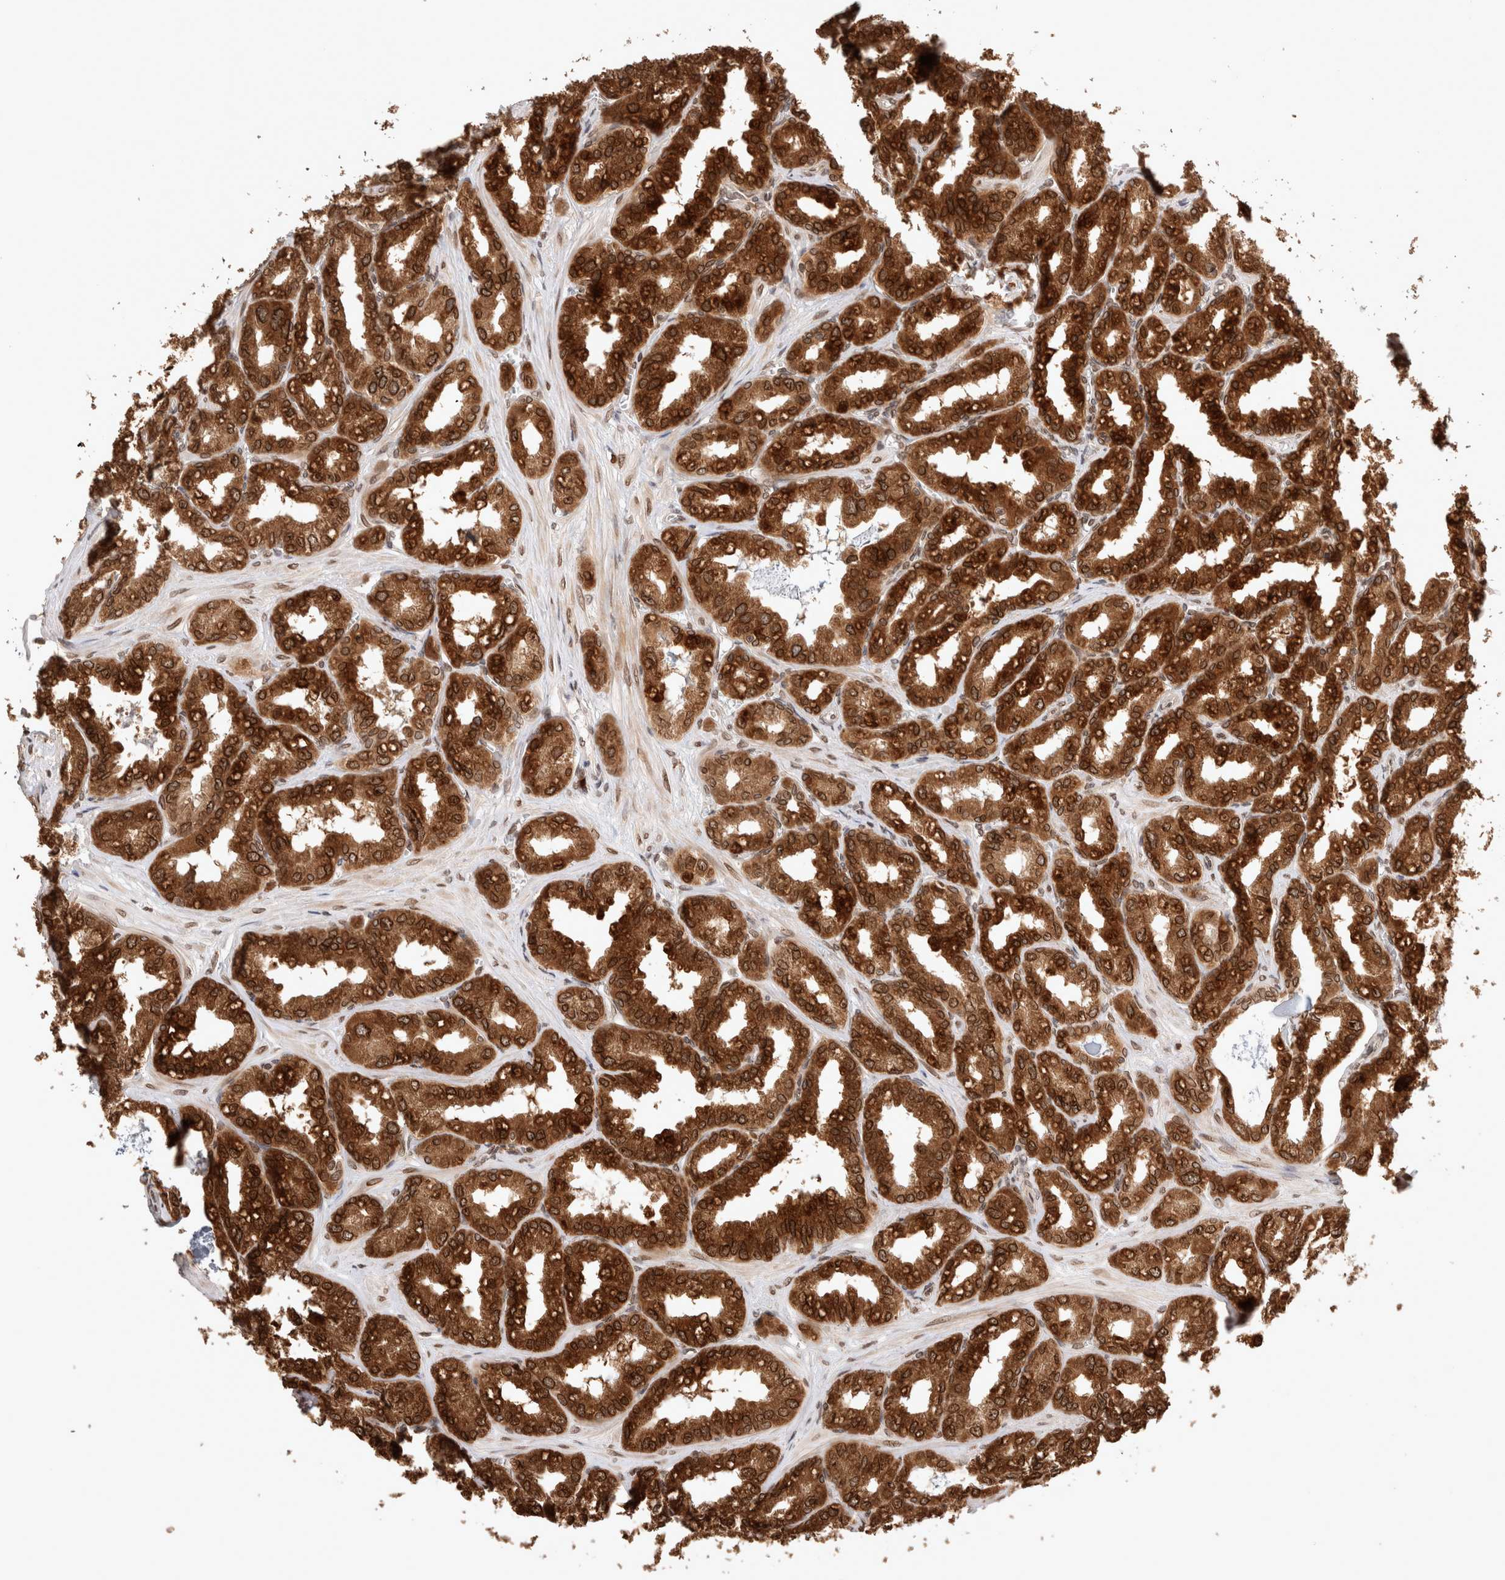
{"staining": {"intensity": "strong", "quantity": ">75%", "location": "cytoplasmic/membranous,nuclear"}, "tissue": "seminal vesicle", "cell_type": "Glandular cells", "image_type": "normal", "snomed": [{"axis": "morphology", "description": "Normal tissue, NOS"}, {"axis": "topography", "description": "Prostate"}, {"axis": "topography", "description": "Seminal veicle"}], "caption": "An image of seminal vesicle stained for a protein shows strong cytoplasmic/membranous,nuclear brown staining in glandular cells. Nuclei are stained in blue.", "gene": "TPR", "patient": {"sex": "male", "age": 51}}